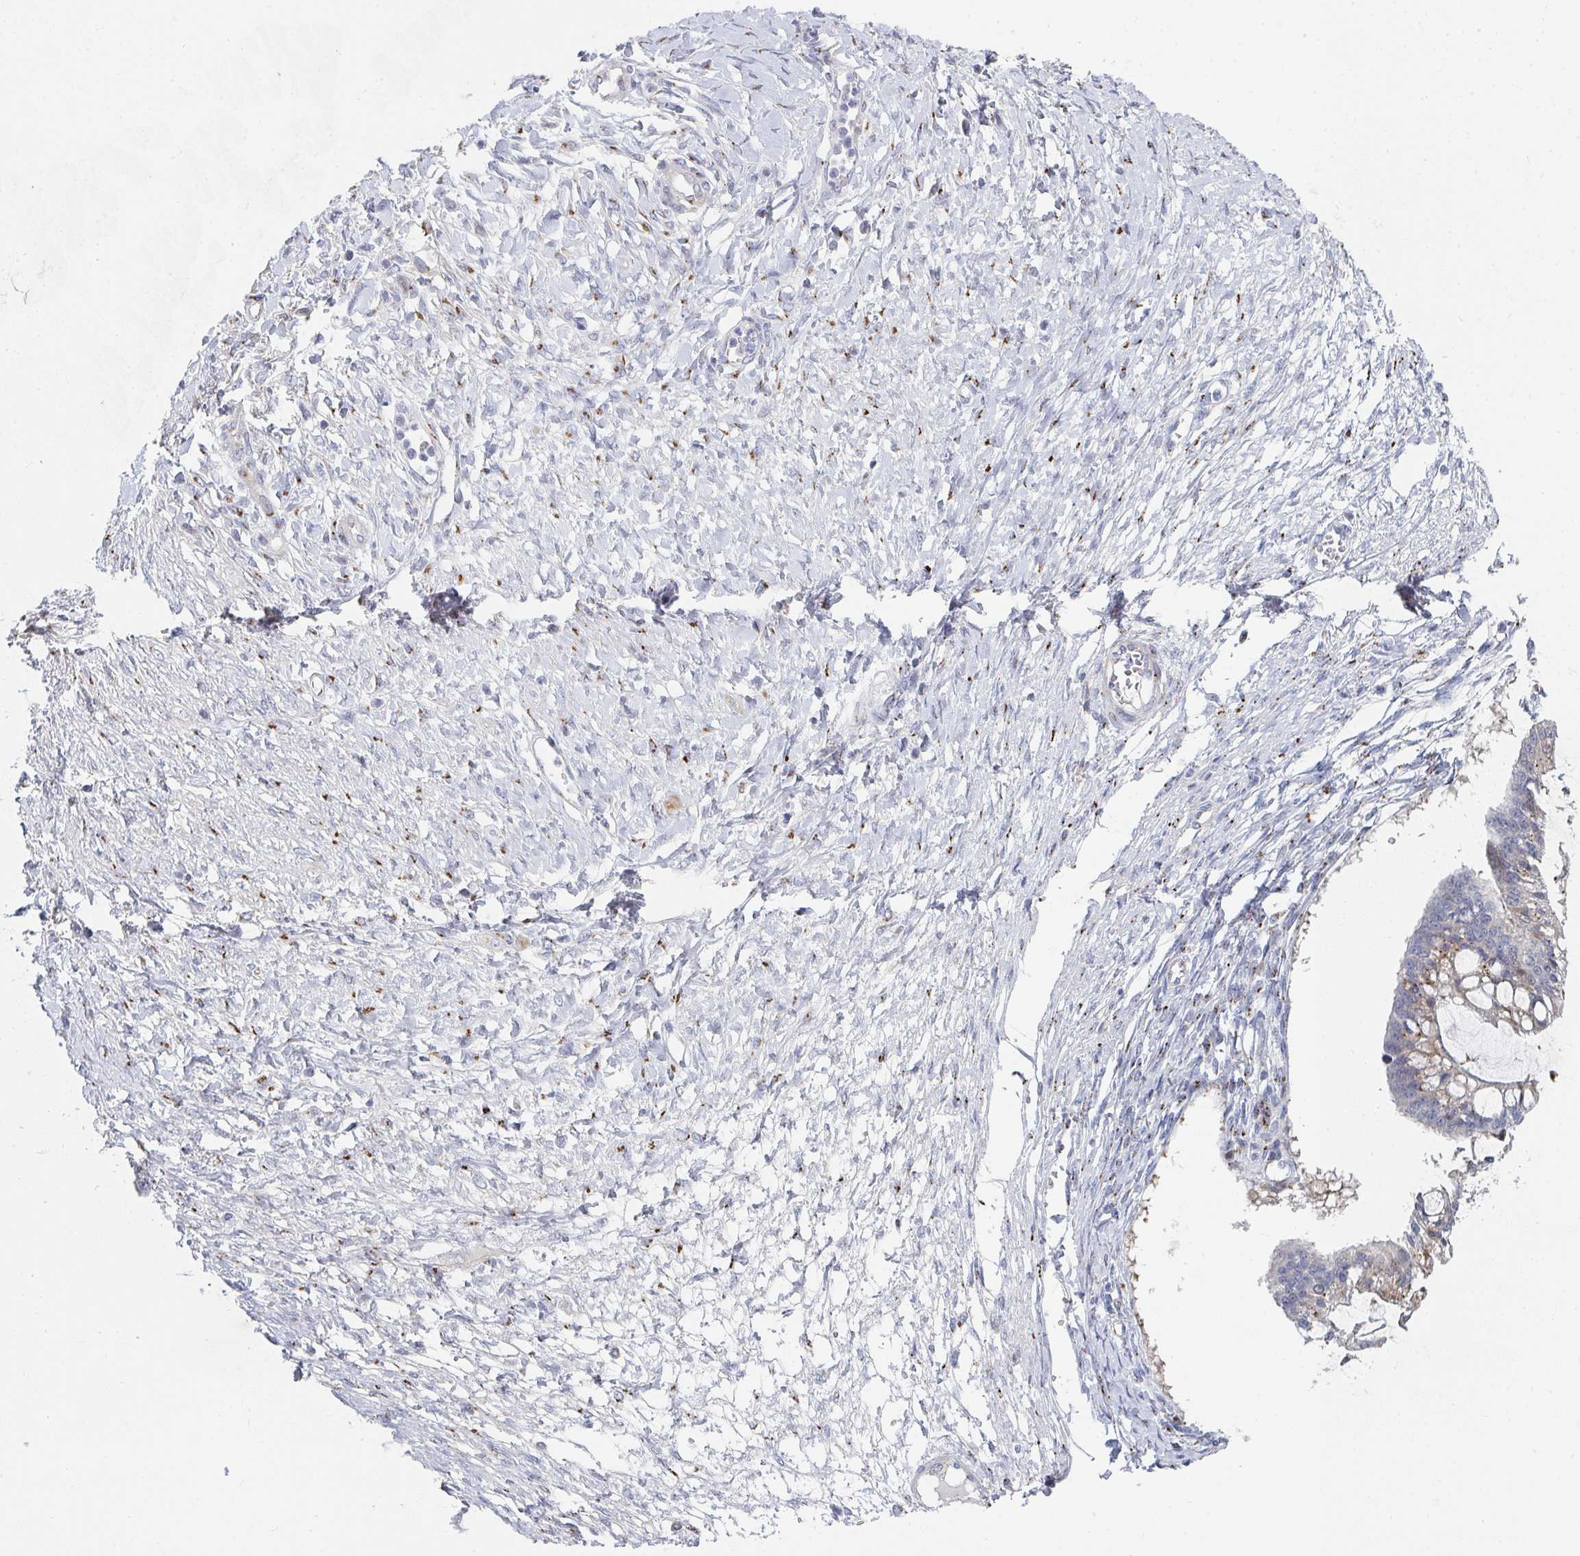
{"staining": {"intensity": "moderate", "quantity": "<25%", "location": "cytoplasmic/membranous"}, "tissue": "ovarian cancer", "cell_type": "Tumor cells", "image_type": "cancer", "snomed": [{"axis": "morphology", "description": "Cystadenocarcinoma, mucinous, NOS"}, {"axis": "topography", "description": "Ovary"}], "caption": "Ovarian cancer (mucinous cystadenocarcinoma) stained with DAB immunohistochemistry (IHC) displays low levels of moderate cytoplasmic/membranous staining in about <25% of tumor cells. (Brightfield microscopy of DAB IHC at high magnification).", "gene": "PSMG1", "patient": {"sex": "female", "age": 73}}